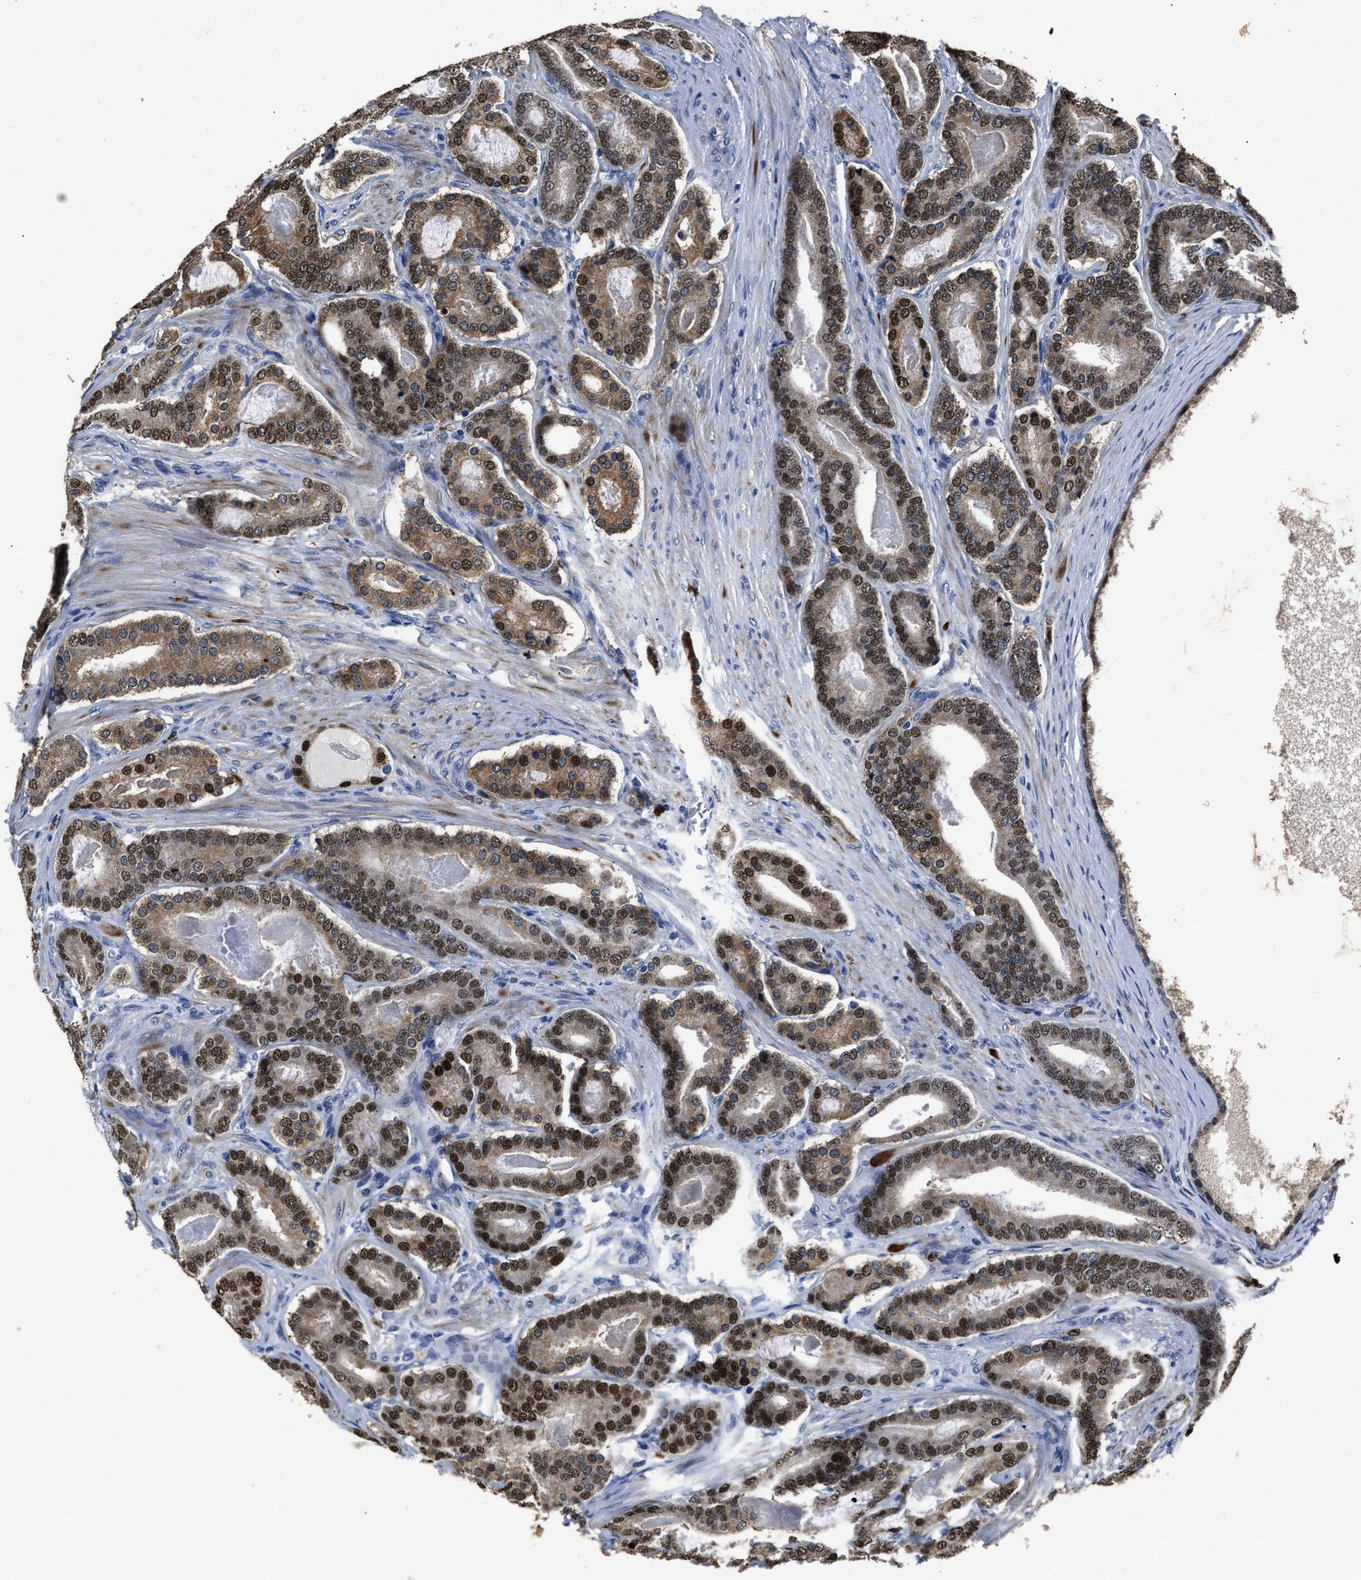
{"staining": {"intensity": "strong", "quantity": "25%-75%", "location": "nuclear"}, "tissue": "prostate cancer", "cell_type": "Tumor cells", "image_type": "cancer", "snomed": [{"axis": "morphology", "description": "Adenocarcinoma, High grade"}, {"axis": "topography", "description": "Prostate"}], "caption": "Prostate cancer stained with DAB (3,3'-diaminobenzidine) immunohistochemistry exhibits high levels of strong nuclear staining in approximately 25%-75% of tumor cells.", "gene": "NSUN5", "patient": {"sex": "male", "age": 60}}